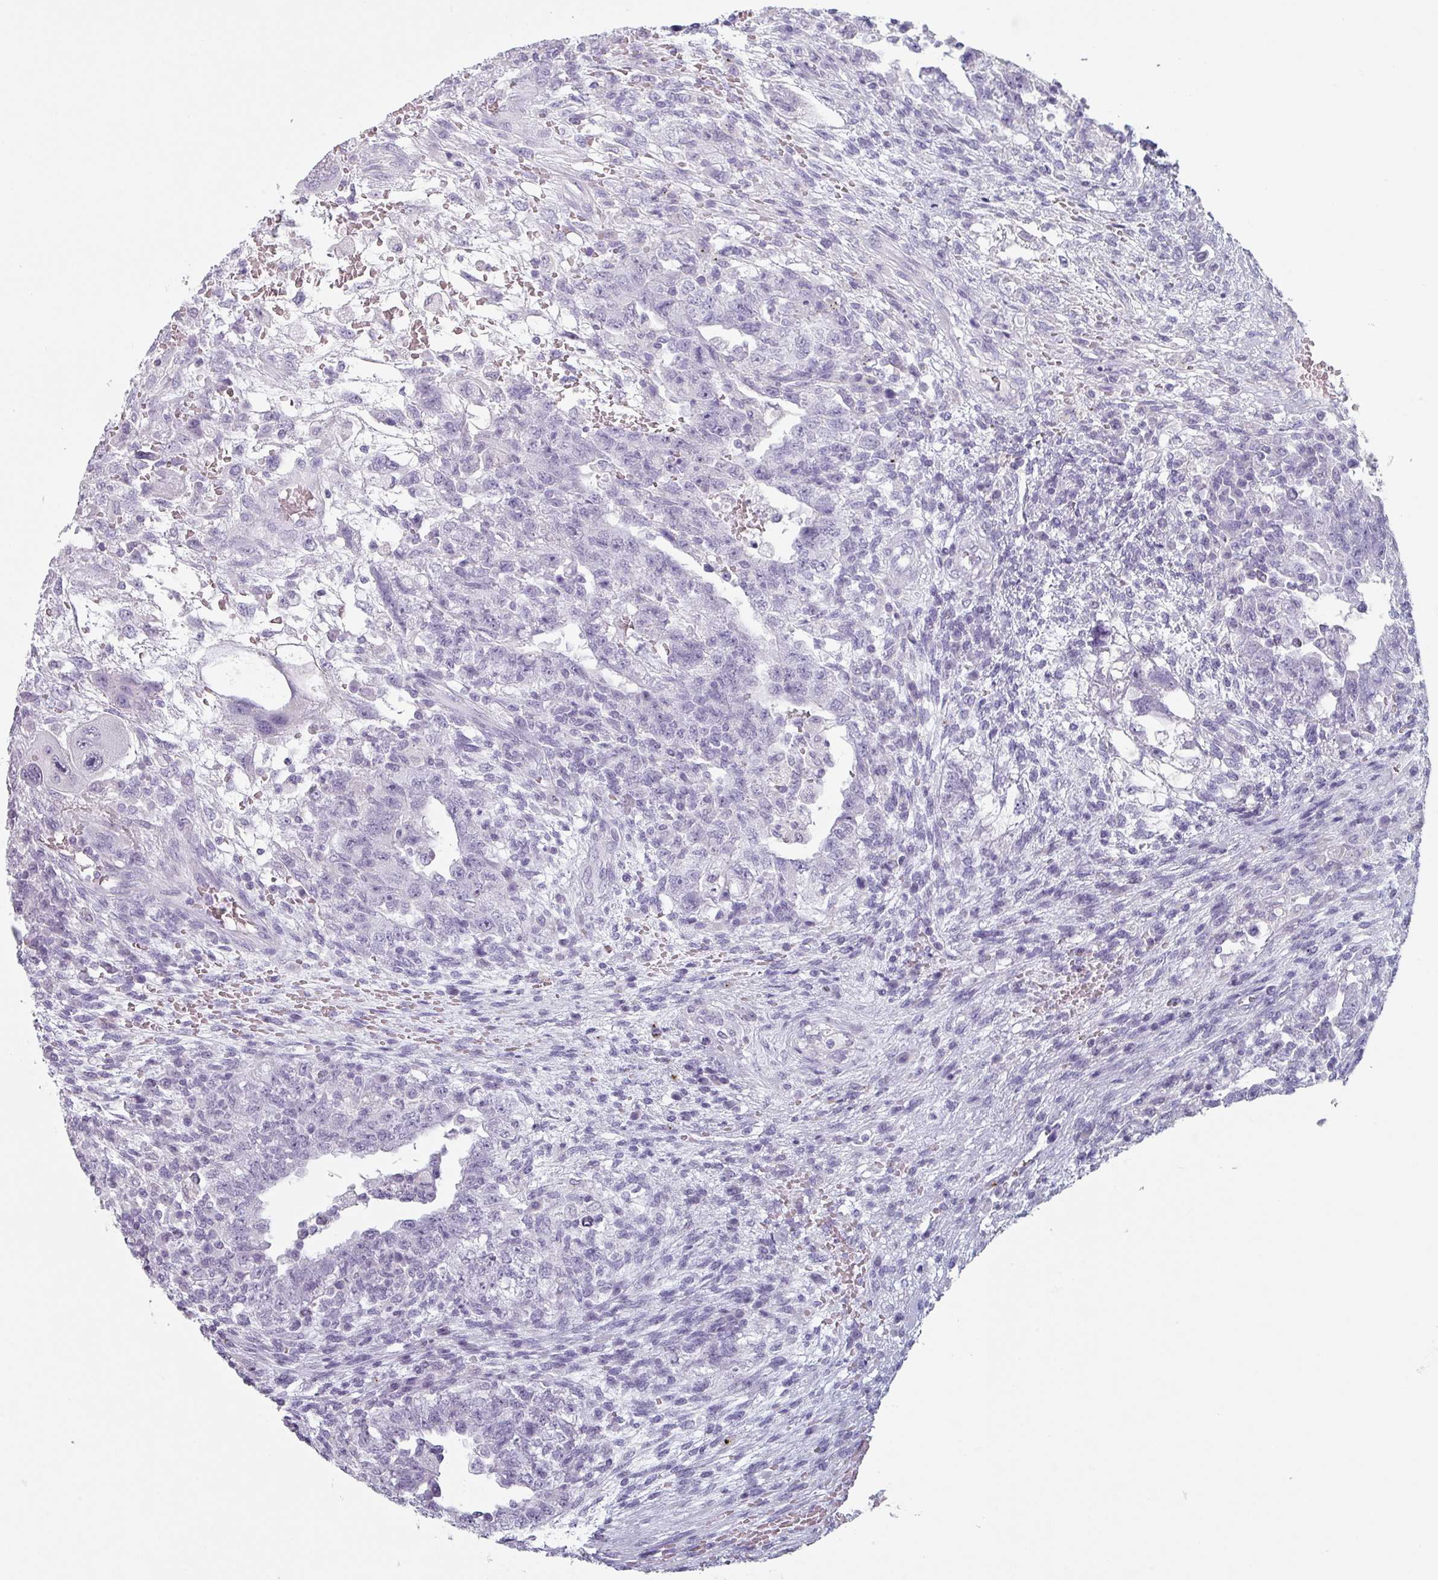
{"staining": {"intensity": "negative", "quantity": "none", "location": "none"}, "tissue": "testis cancer", "cell_type": "Tumor cells", "image_type": "cancer", "snomed": [{"axis": "morphology", "description": "Carcinoma, Embryonal, NOS"}, {"axis": "topography", "description": "Testis"}], "caption": "High power microscopy histopathology image of an immunohistochemistry histopathology image of embryonal carcinoma (testis), revealing no significant positivity in tumor cells.", "gene": "SLC35G2", "patient": {"sex": "male", "age": 26}}